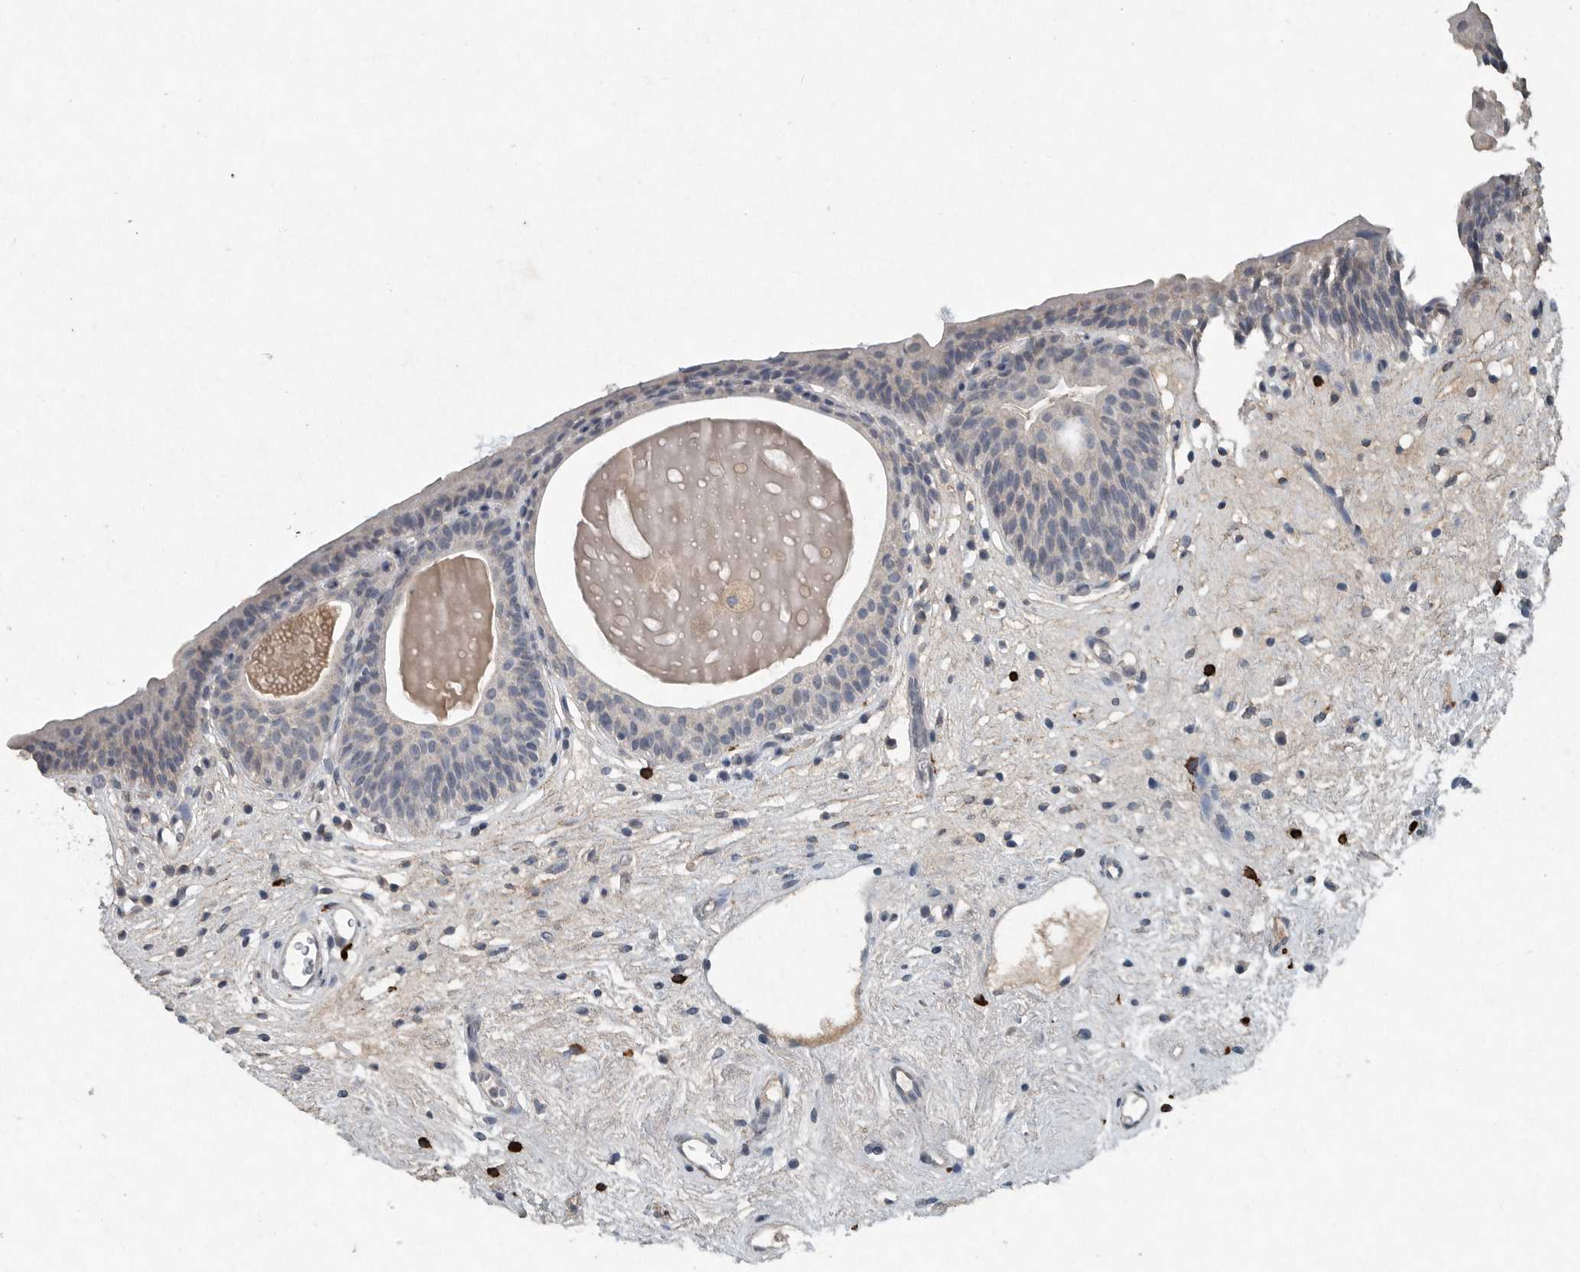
{"staining": {"intensity": "negative", "quantity": "none", "location": "none"}, "tissue": "urinary bladder", "cell_type": "Urothelial cells", "image_type": "normal", "snomed": [{"axis": "morphology", "description": "Normal tissue, NOS"}, {"axis": "topography", "description": "Urinary bladder"}], "caption": "An image of human urinary bladder is negative for staining in urothelial cells. (DAB immunohistochemistry (IHC) visualized using brightfield microscopy, high magnification).", "gene": "IL20", "patient": {"sex": "male", "age": 83}}